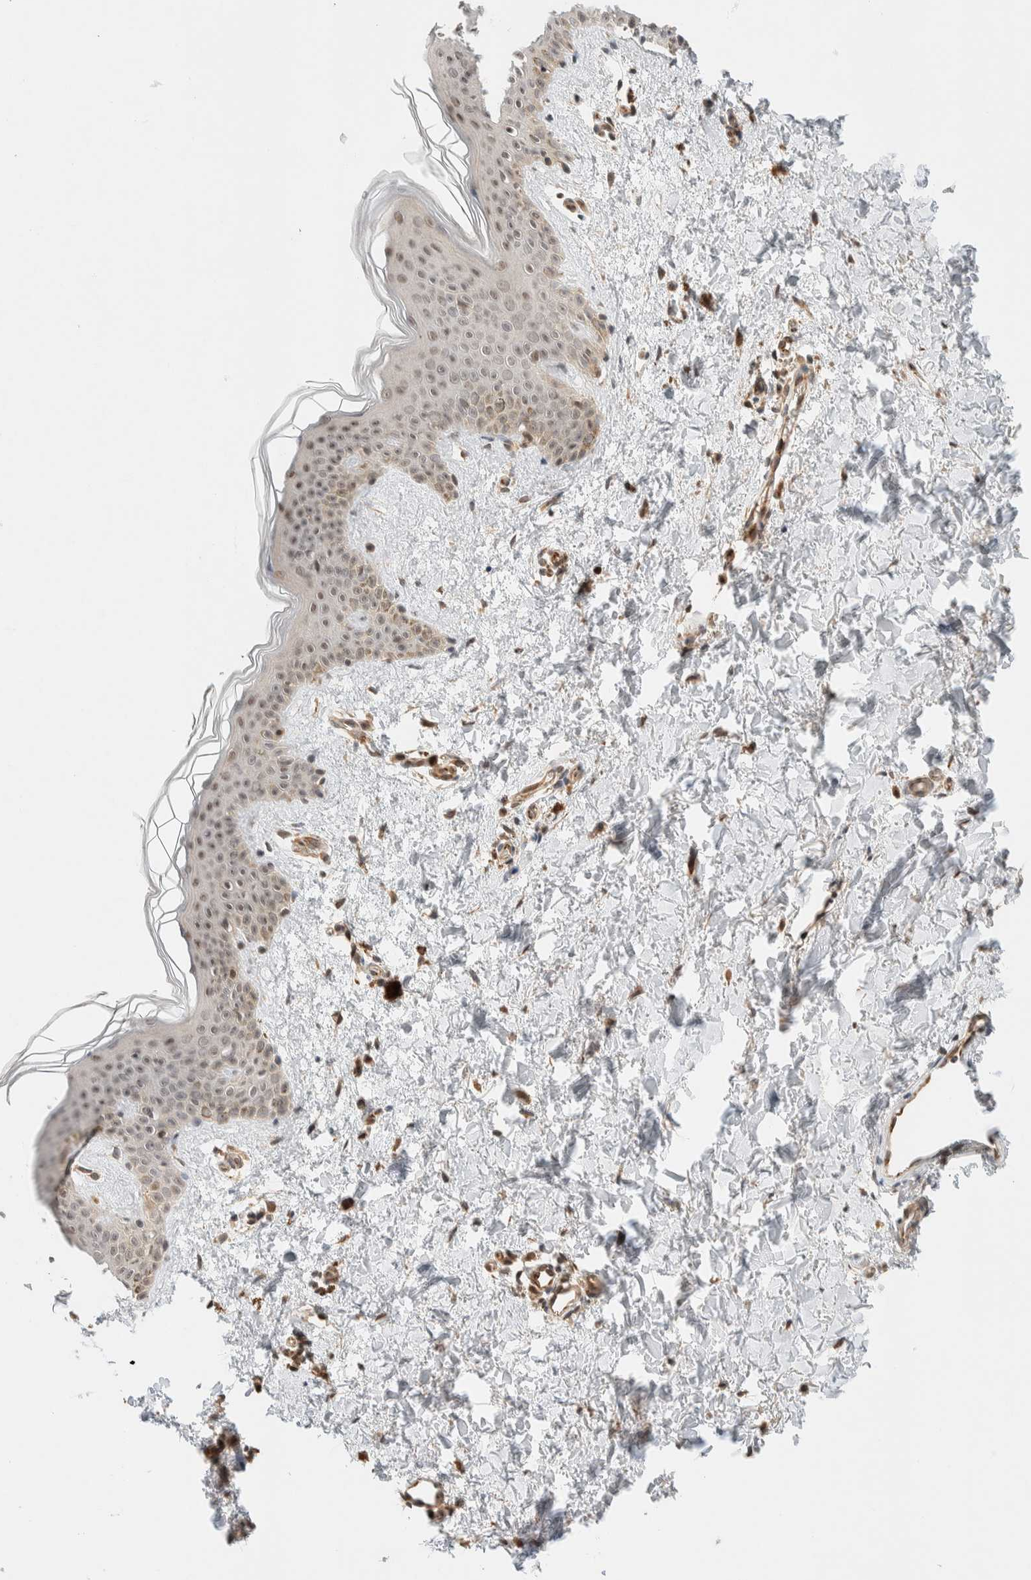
{"staining": {"intensity": "moderate", "quantity": "<25%", "location": "cytoplasmic/membranous"}, "tissue": "skin", "cell_type": "Fibroblasts", "image_type": "normal", "snomed": [{"axis": "morphology", "description": "Normal tissue, NOS"}, {"axis": "topography", "description": "Skin"}], "caption": "Protein expression analysis of unremarkable human skin reveals moderate cytoplasmic/membranous staining in about <25% of fibroblasts. (Brightfield microscopy of DAB IHC at high magnification).", "gene": "C8orf76", "patient": {"sex": "female", "age": 46}}